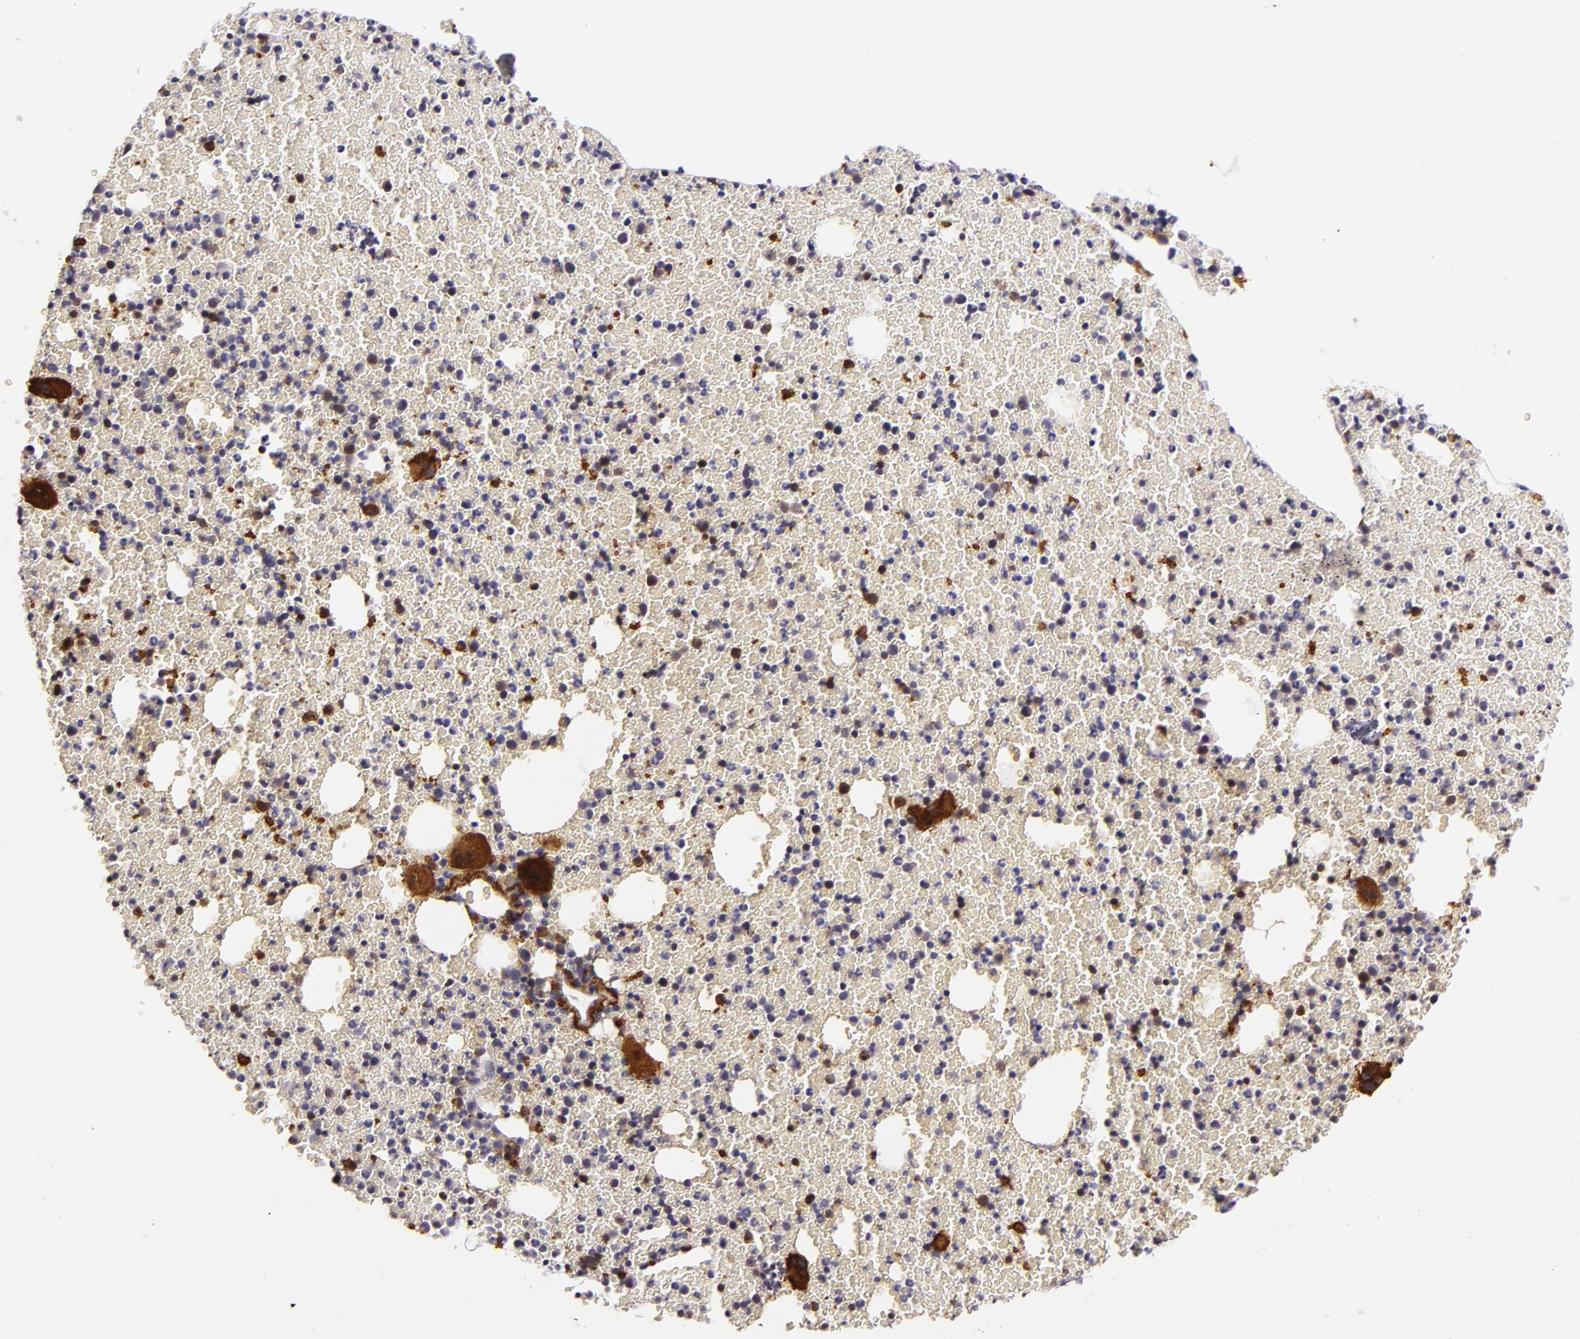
{"staining": {"intensity": "strong", "quantity": "<25%", "location": "cytoplasmic/membranous"}, "tissue": "bone marrow", "cell_type": "Hematopoietic cells", "image_type": "normal", "snomed": [{"axis": "morphology", "description": "Normal tissue, NOS"}, {"axis": "topography", "description": "Bone marrow"}], "caption": "This image demonstrates IHC staining of unremarkable human bone marrow, with medium strong cytoplasmic/membranous staining in approximately <25% of hematopoietic cells.", "gene": "SYTL4", "patient": {"sex": "female", "age": 41}}